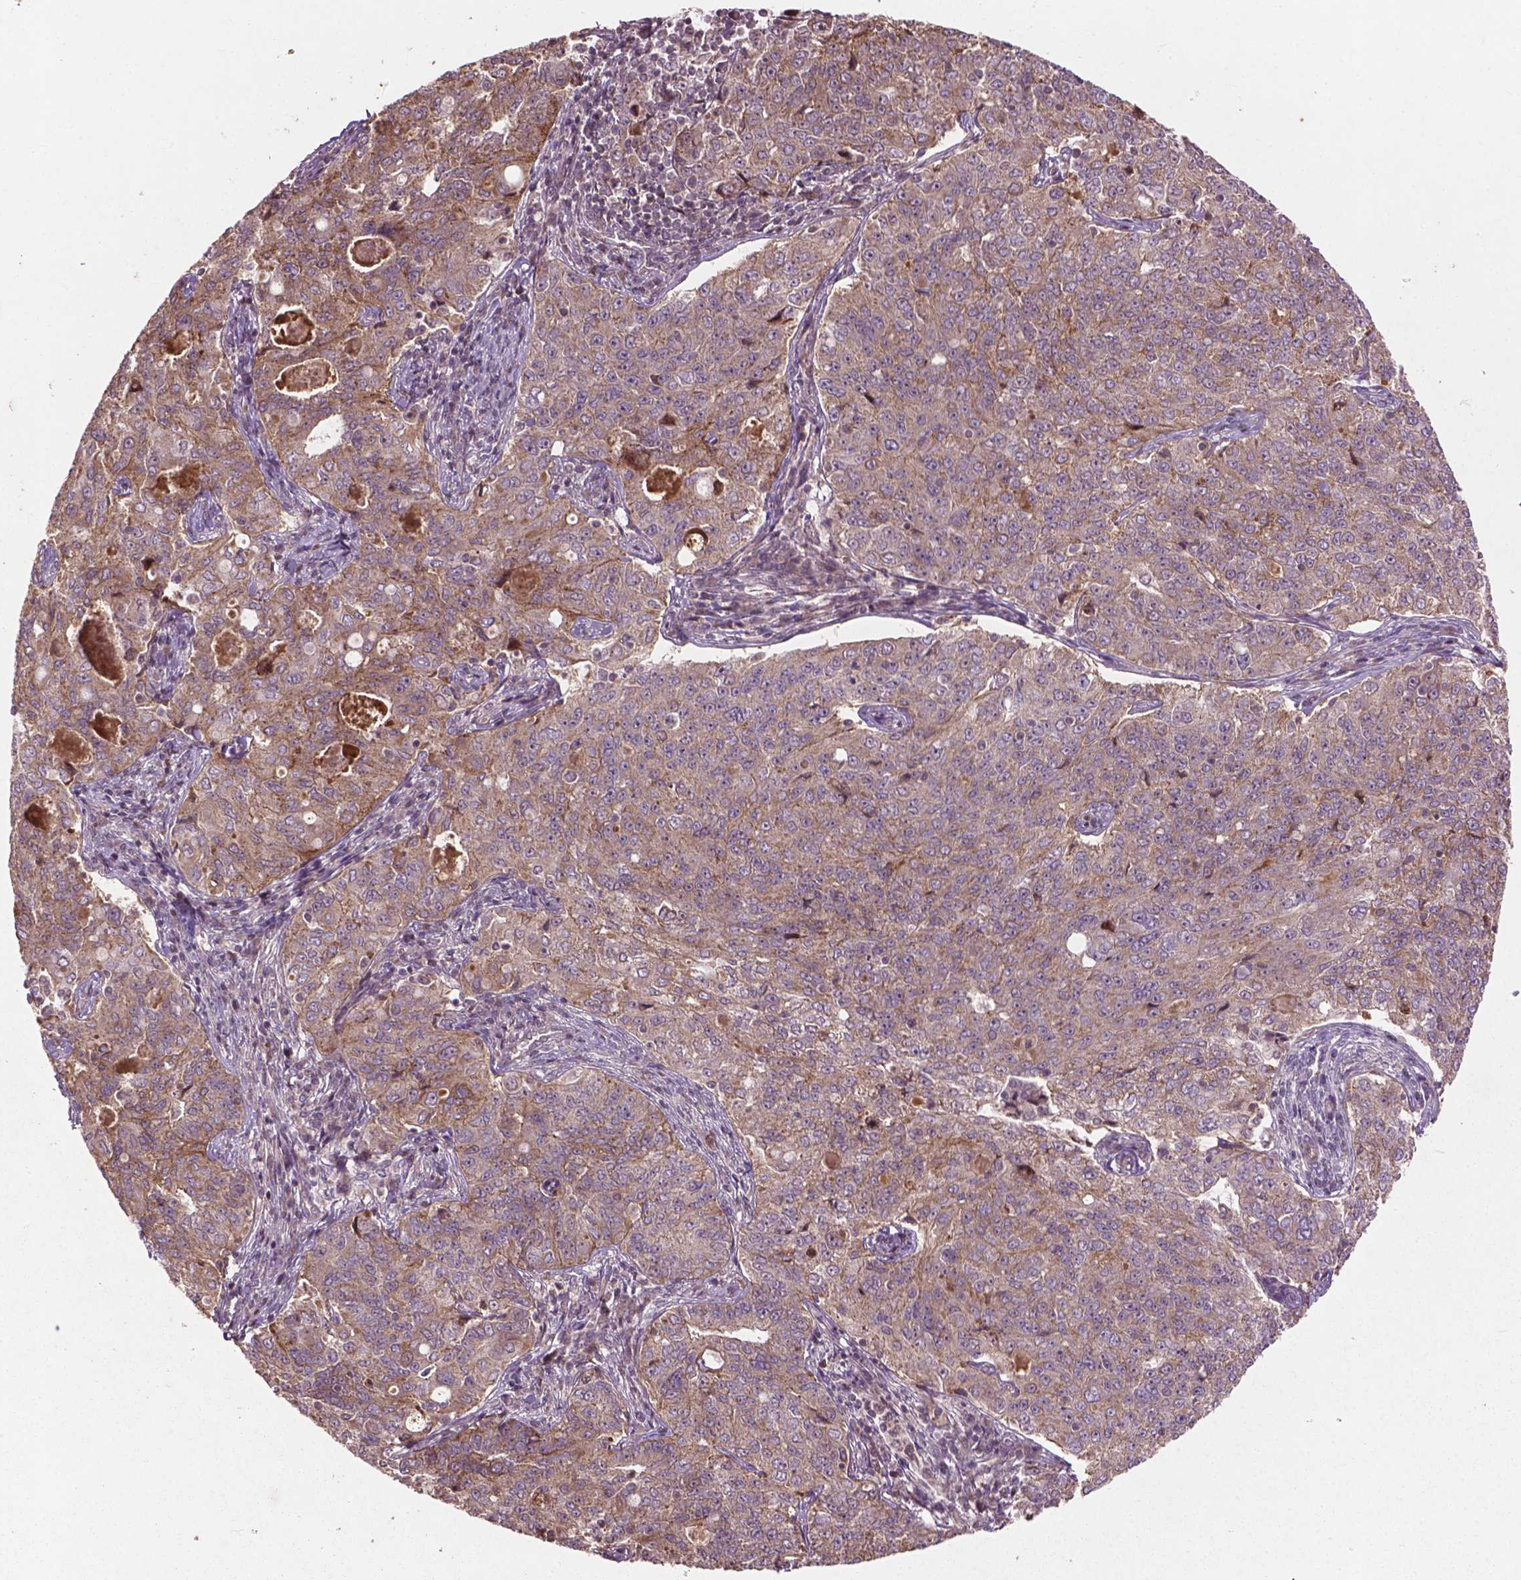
{"staining": {"intensity": "moderate", "quantity": "25%-75%", "location": "cytoplasmic/membranous"}, "tissue": "endometrial cancer", "cell_type": "Tumor cells", "image_type": "cancer", "snomed": [{"axis": "morphology", "description": "Adenocarcinoma, NOS"}, {"axis": "topography", "description": "Endometrium"}], "caption": "Immunohistochemical staining of human endometrial cancer (adenocarcinoma) shows moderate cytoplasmic/membranous protein staining in approximately 25%-75% of tumor cells. (brown staining indicates protein expression, while blue staining denotes nuclei).", "gene": "B3GALNT2", "patient": {"sex": "female", "age": 43}}